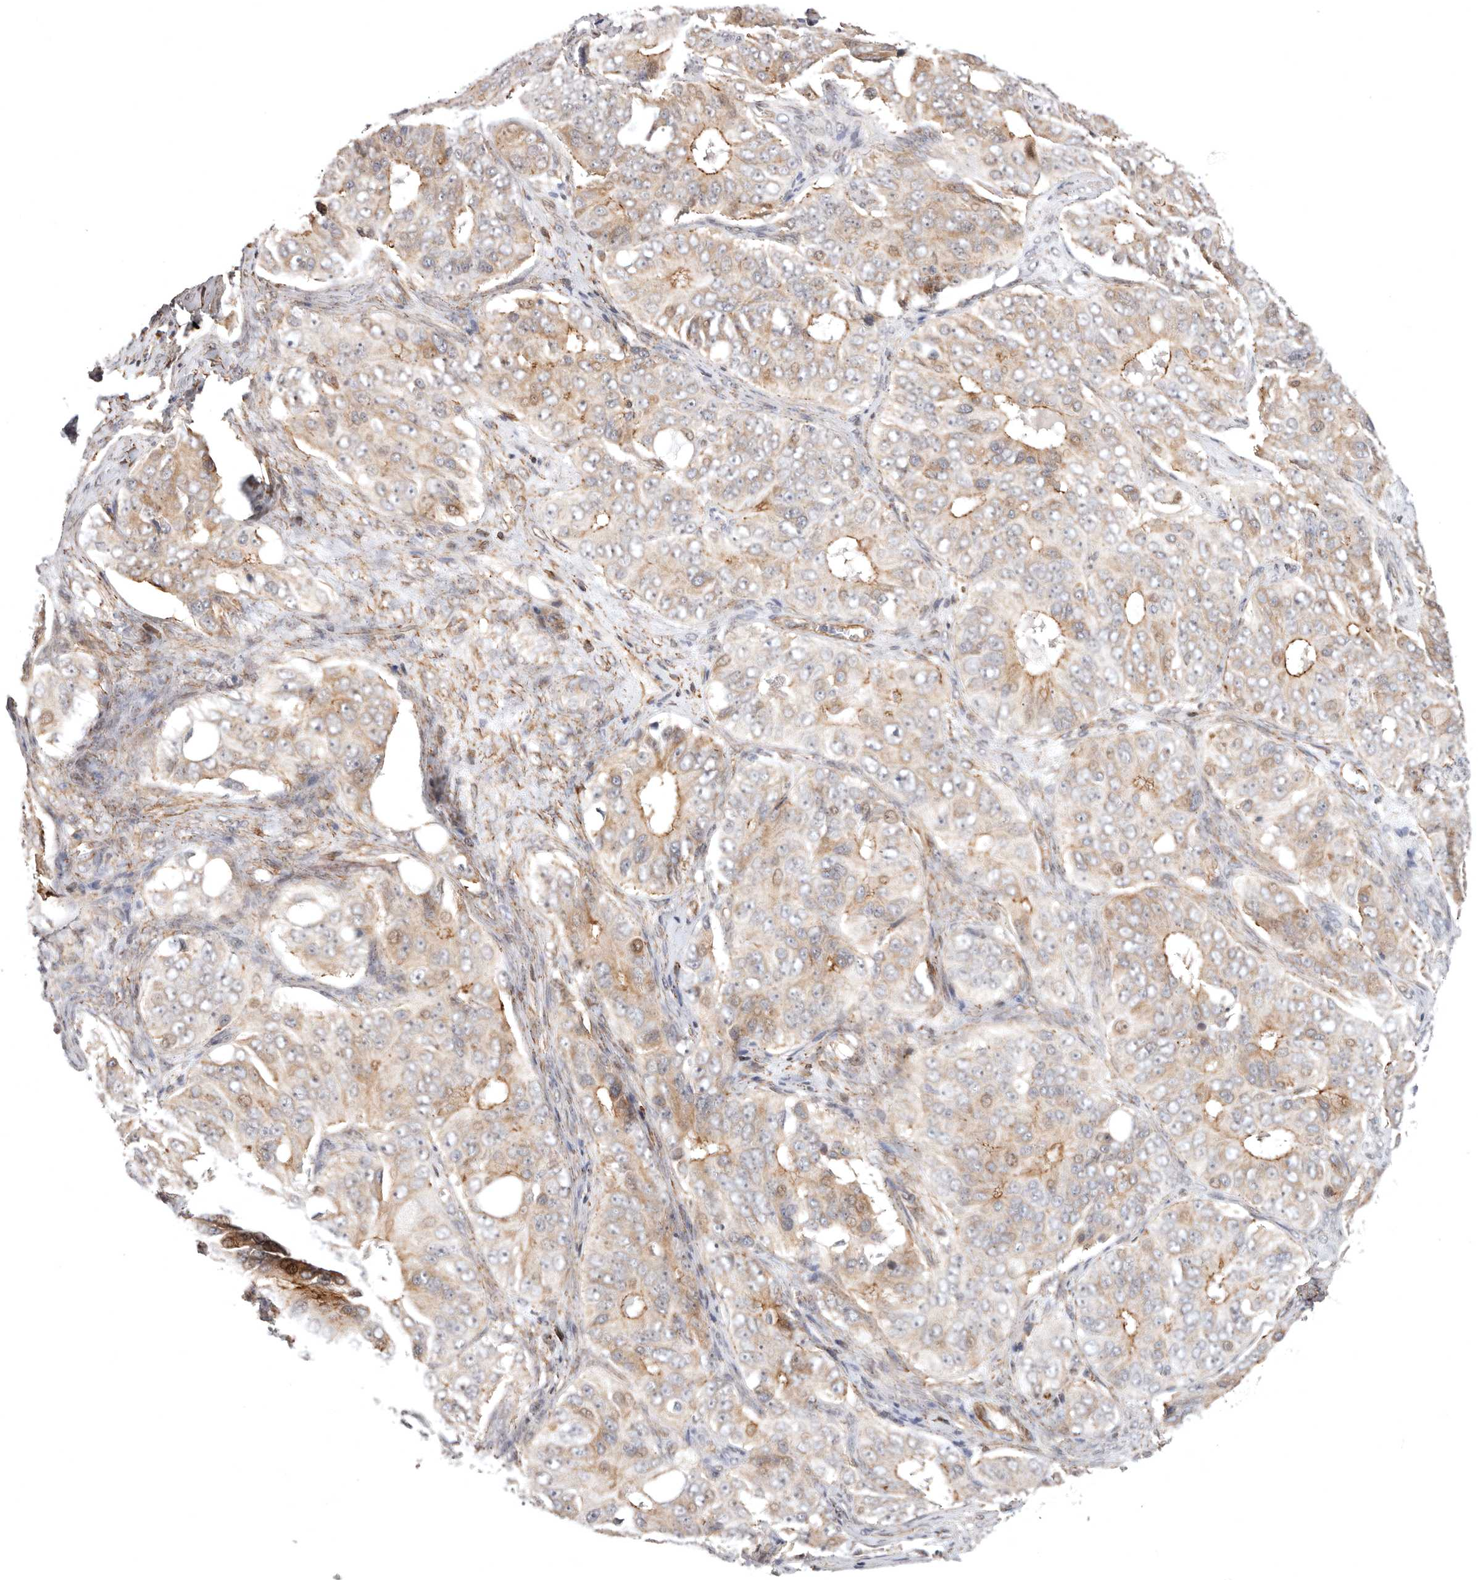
{"staining": {"intensity": "weak", "quantity": "25%-75%", "location": "cytoplasmic/membranous"}, "tissue": "ovarian cancer", "cell_type": "Tumor cells", "image_type": "cancer", "snomed": [{"axis": "morphology", "description": "Carcinoma, endometroid"}, {"axis": "topography", "description": "Ovary"}], "caption": "Protein analysis of endometroid carcinoma (ovarian) tissue shows weak cytoplasmic/membranous expression in approximately 25%-75% of tumor cells. The staining was performed using DAB, with brown indicating positive protein expression. Nuclei are stained blue with hematoxylin.", "gene": "SZT2", "patient": {"sex": "female", "age": 51}}